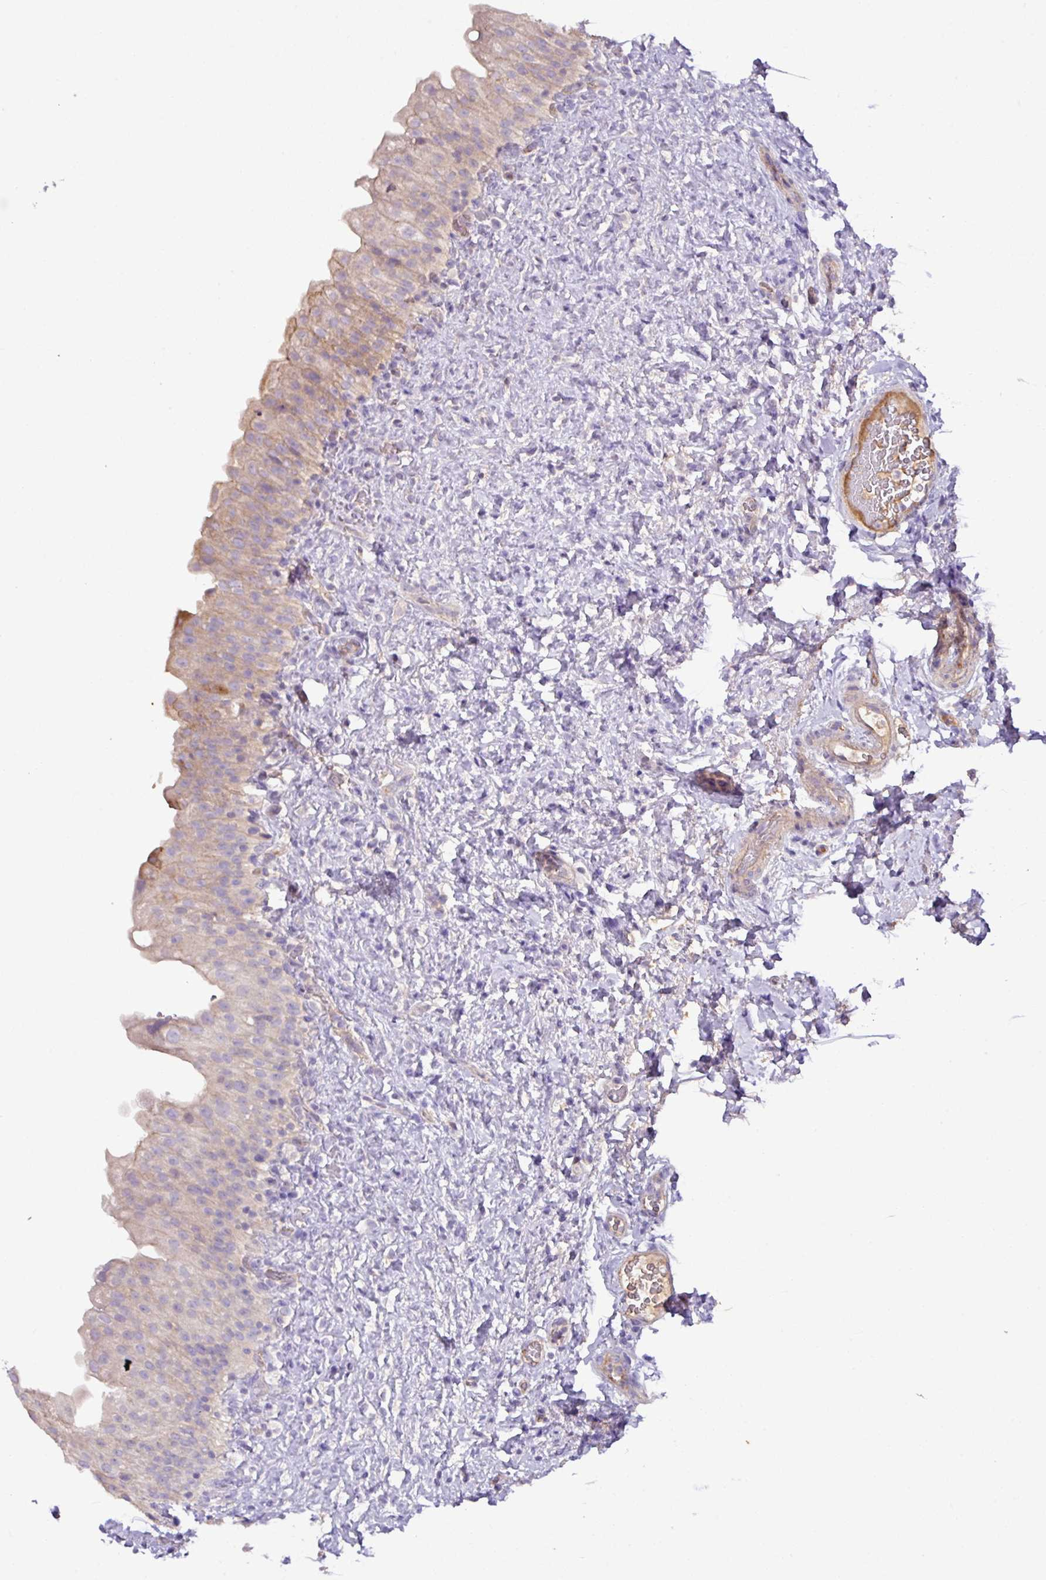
{"staining": {"intensity": "weak", "quantity": "25%-75%", "location": "cytoplasmic/membranous"}, "tissue": "urinary bladder", "cell_type": "Urothelial cells", "image_type": "normal", "snomed": [{"axis": "morphology", "description": "Normal tissue, NOS"}, {"axis": "topography", "description": "Urinary bladder"}], "caption": "Immunohistochemistry (IHC) of benign human urinary bladder displays low levels of weak cytoplasmic/membranous staining in about 25%-75% of urothelial cells. The staining is performed using DAB (3,3'-diaminobenzidine) brown chromogen to label protein expression. The nuclei are counter-stained blue using hematoxylin.", "gene": "AGR3", "patient": {"sex": "female", "age": 27}}